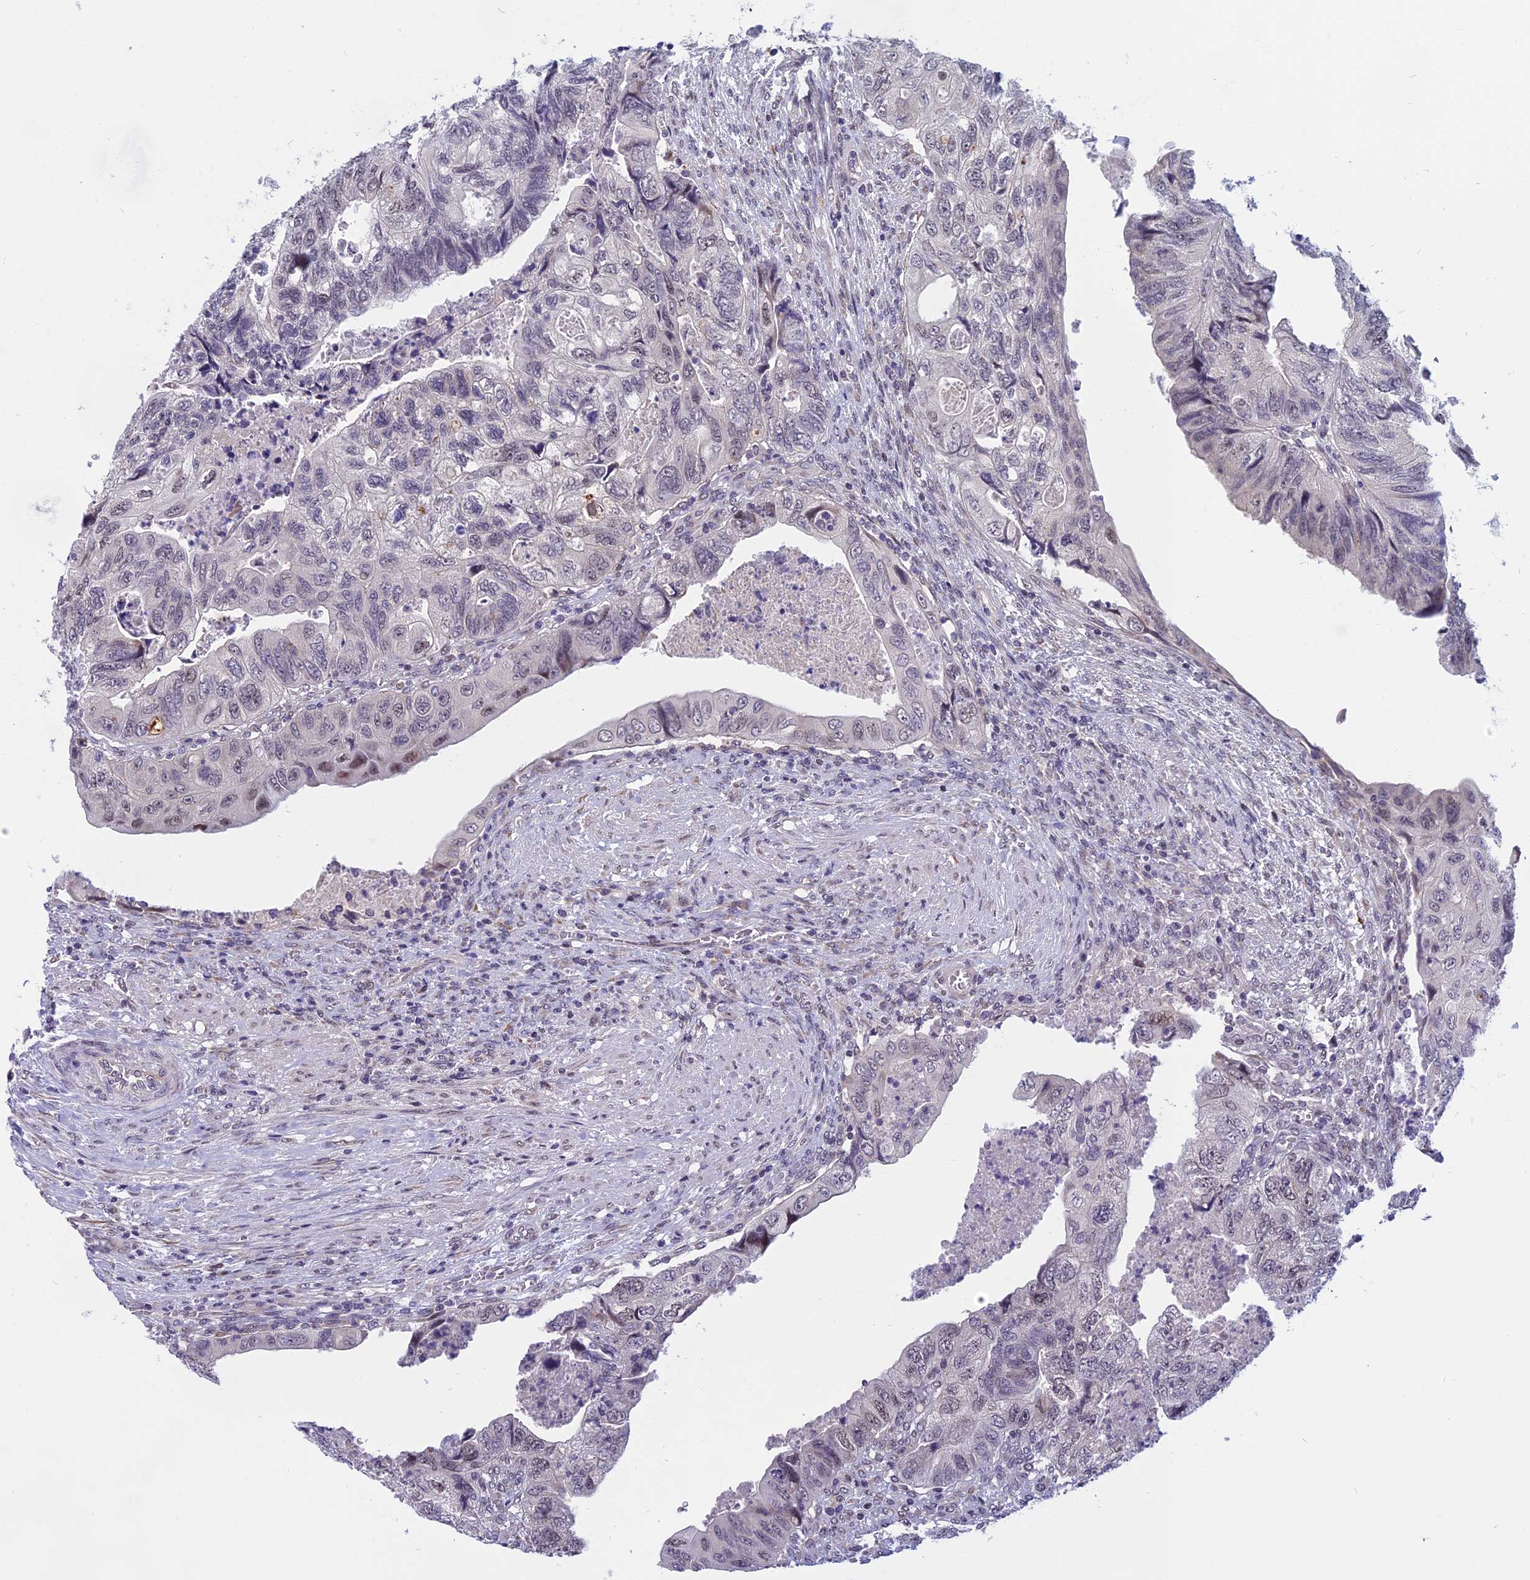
{"staining": {"intensity": "weak", "quantity": "<25%", "location": "nuclear"}, "tissue": "colorectal cancer", "cell_type": "Tumor cells", "image_type": "cancer", "snomed": [{"axis": "morphology", "description": "Adenocarcinoma, NOS"}, {"axis": "topography", "description": "Rectum"}], "caption": "Tumor cells show no significant protein expression in adenocarcinoma (colorectal).", "gene": "CCDC113", "patient": {"sex": "male", "age": 63}}